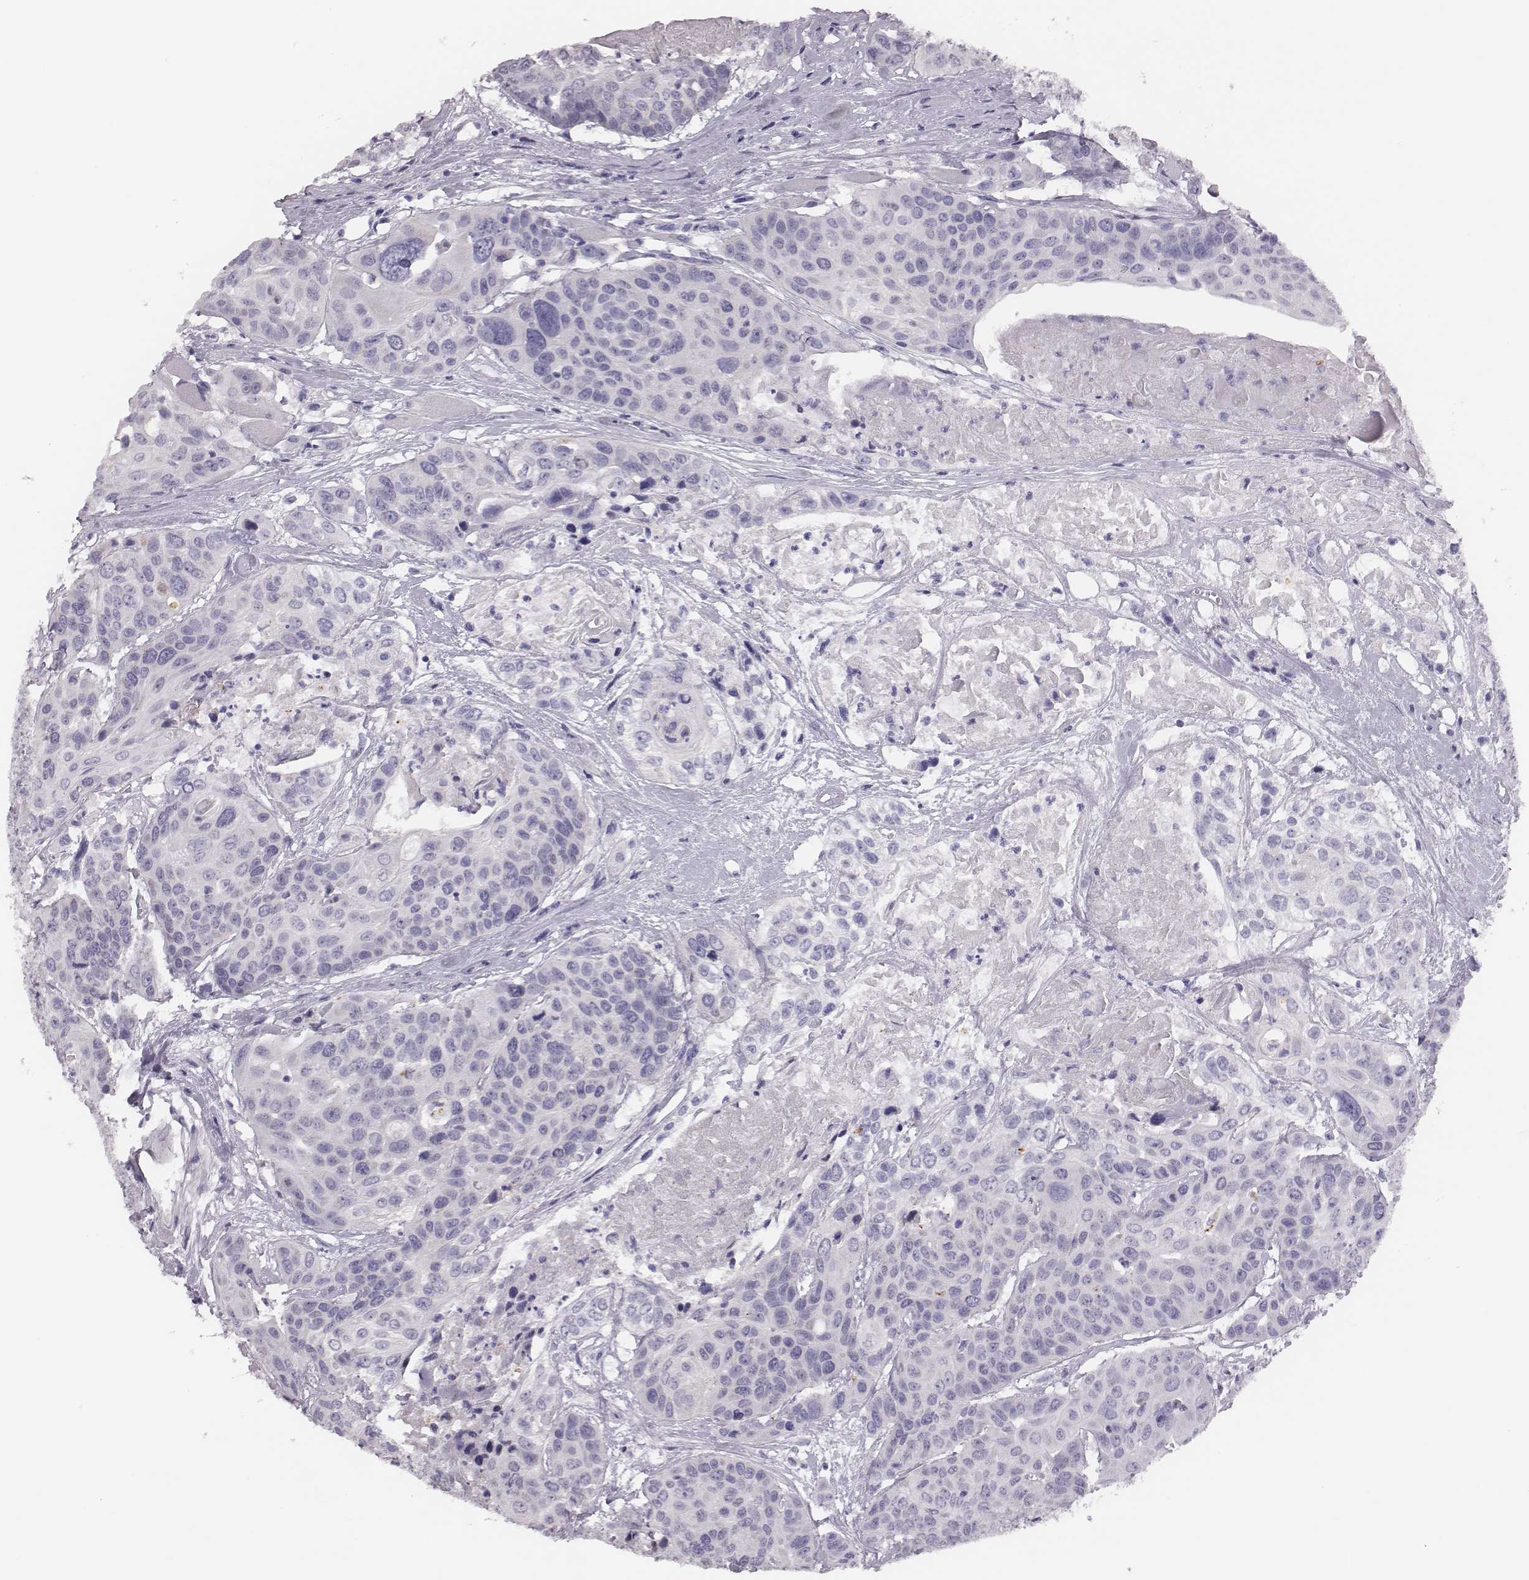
{"staining": {"intensity": "negative", "quantity": "none", "location": "none"}, "tissue": "head and neck cancer", "cell_type": "Tumor cells", "image_type": "cancer", "snomed": [{"axis": "morphology", "description": "Squamous cell carcinoma, NOS"}, {"axis": "topography", "description": "Oral tissue"}, {"axis": "topography", "description": "Head-Neck"}], "caption": "Immunohistochemical staining of human head and neck cancer displays no significant expression in tumor cells. Nuclei are stained in blue.", "gene": "H1-6", "patient": {"sex": "male", "age": 56}}